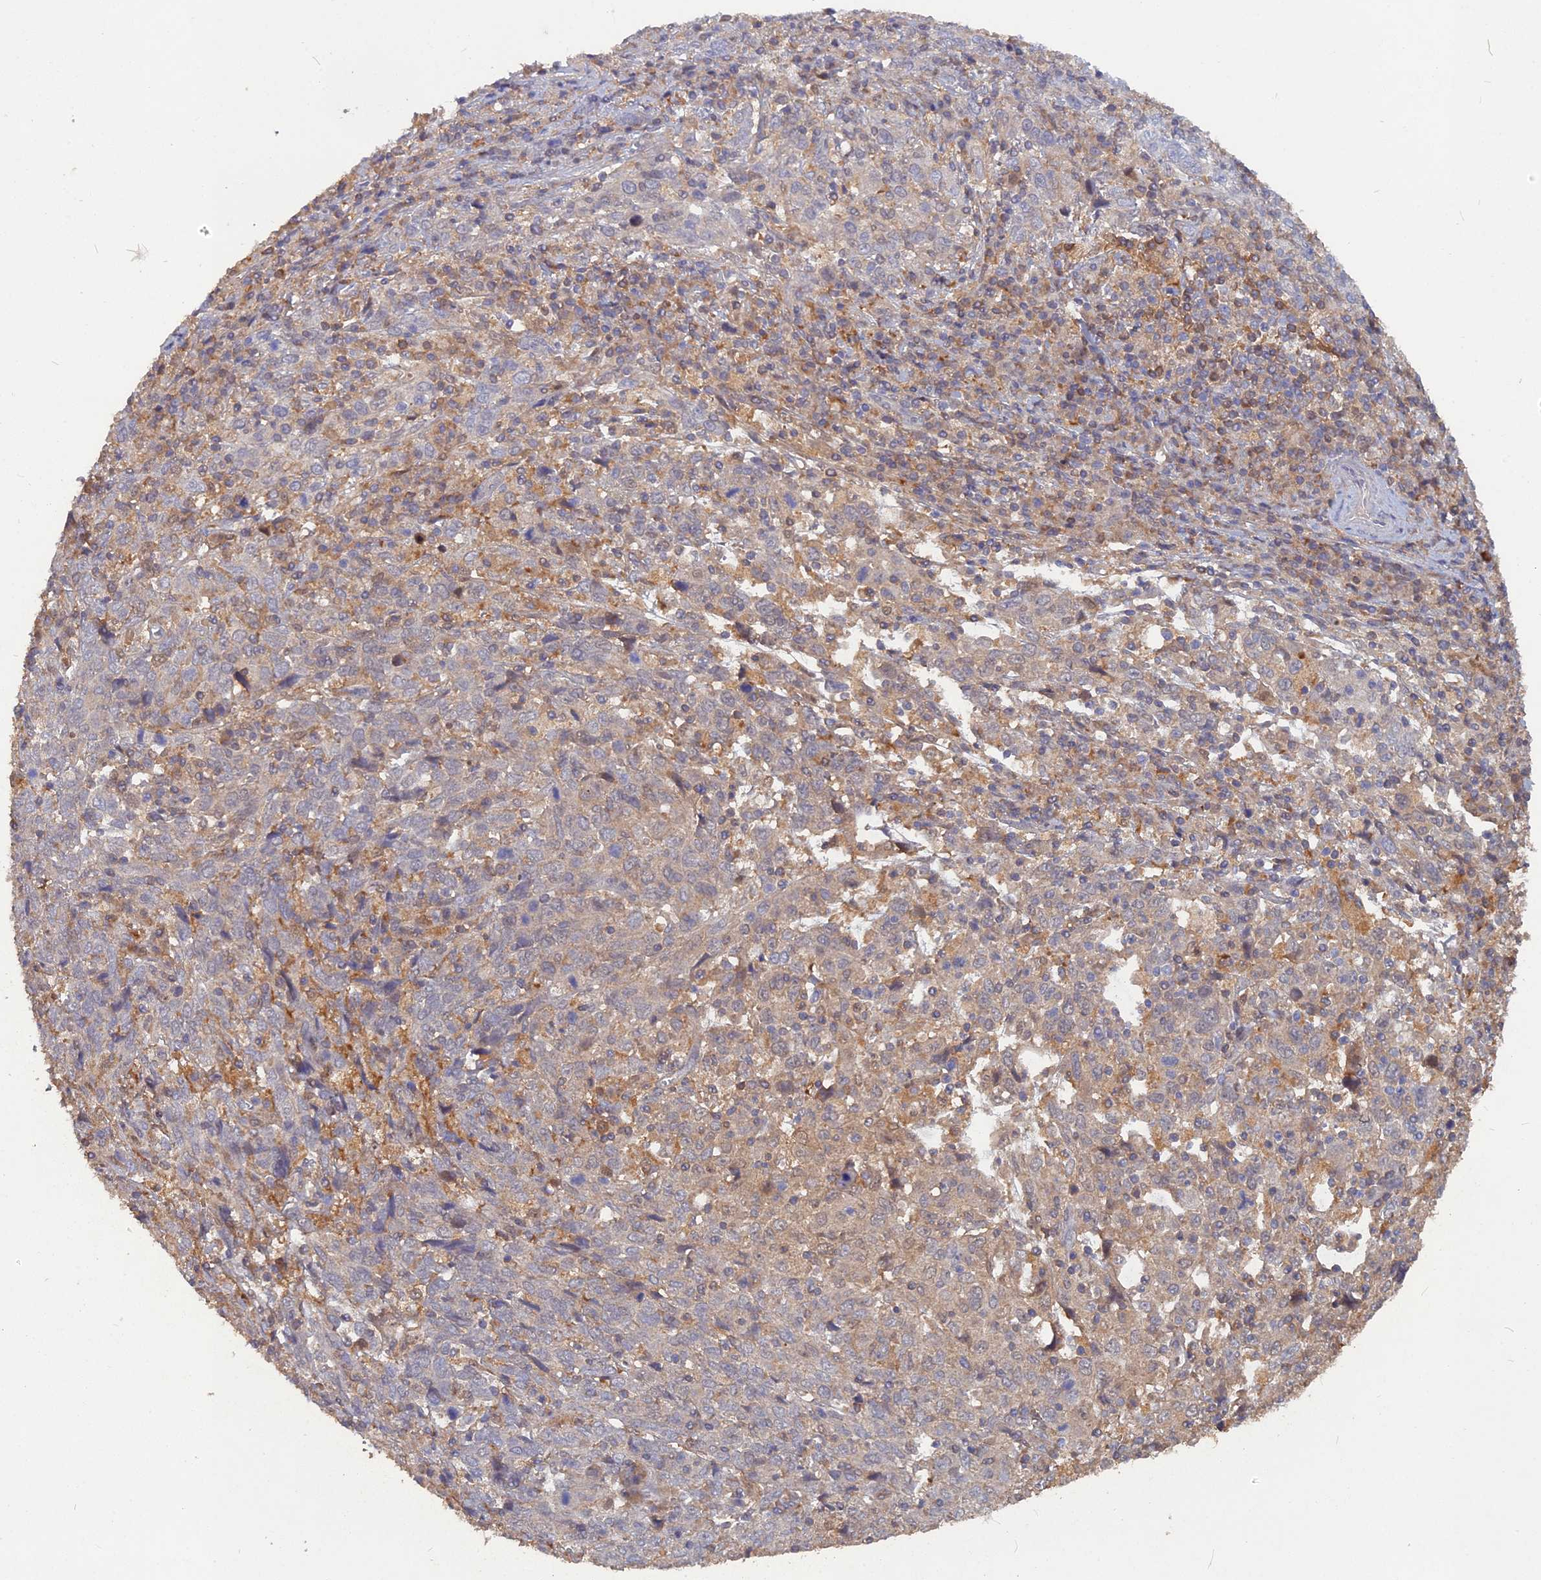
{"staining": {"intensity": "negative", "quantity": "none", "location": "none"}, "tissue": "cervical cancer", "cell_type": "Tumor cells", "image_type": "cancer", "snomed": [{"axis": "morphology", "description": "Squamous cell carcinoma, NOS"}, {"axis": "topography", "description": "Cervix"}], "caption": "IHC of human cervical squamous cell carcinoma displays no staining in tumor cells. (DAB (3,3'-diaminobenzidine) immunohistochemistry with hematoxylin counter stain).", "gene": "BLVRA", "patient": {"sex": "female", "age": 46}}